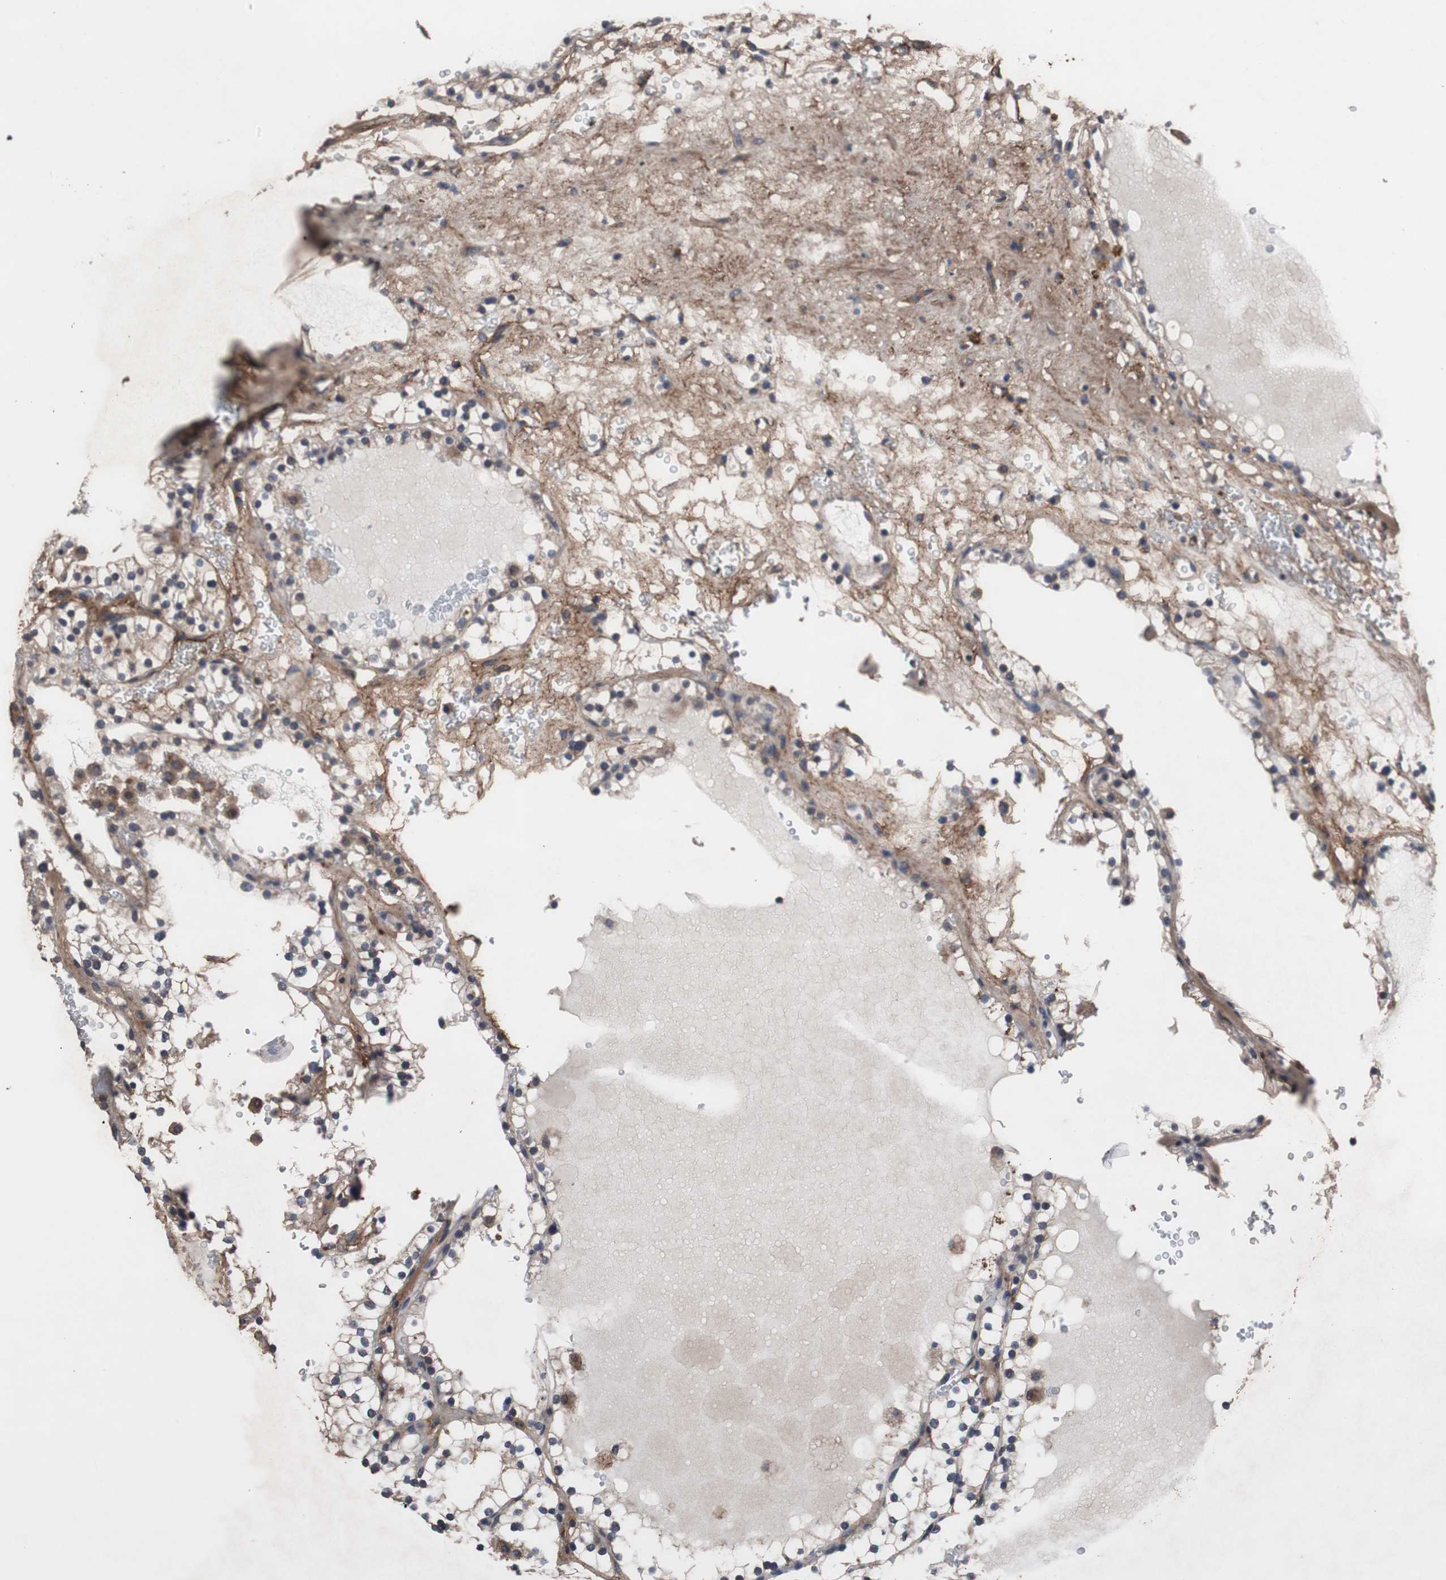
{"staining": {"intensity": "weak", "quantity": "<25%", "location": "cytoplasmic/membranous"}, "tissue": "renal cancer", "cell_type": "Tumor cells", "image_type": "cancer", "snomed": [{"axis": "morphology", "description": "Adenocarcinoma, NOS"}, {"axis": "topography", "description": "Kidney"}], "caption": "DAB (3,3'-diaminobenzidine) immunohistochemical staining of human adenocarcinoma (renal) demonstrates no significant staining in tumor cells.", "gene": "COL6A2", "patient": {"sex": "female", "age": 41}}